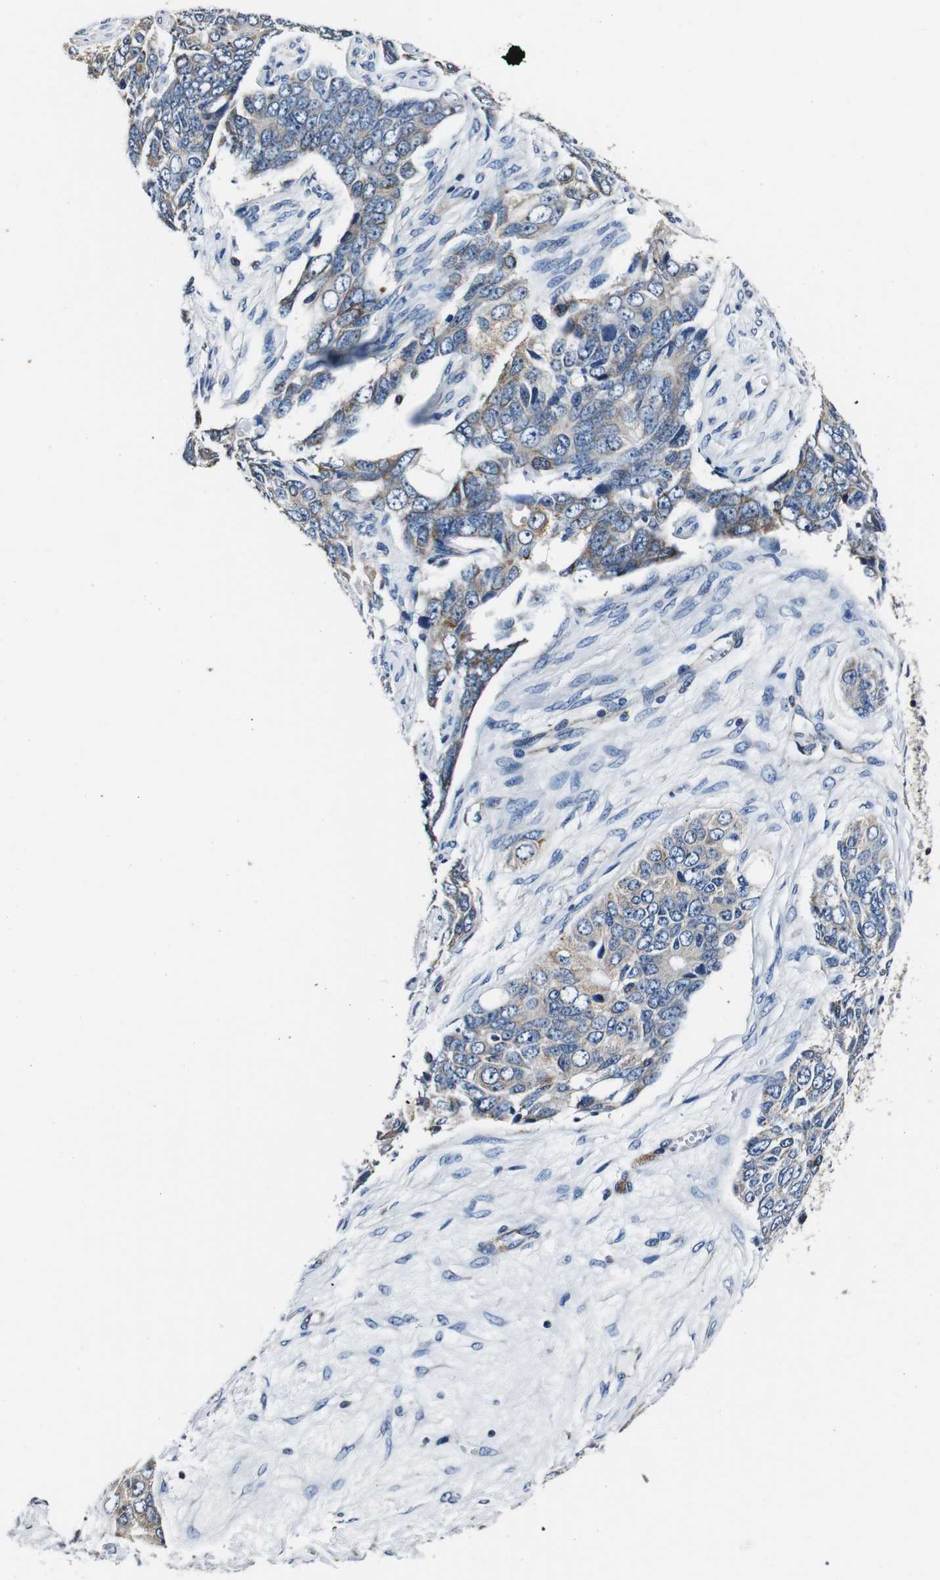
{"staining": {"intensity": "moderate", "quantity": "<25%", "location": "cytoplasmic/membranous"}, "tissue": "ovarian cancer", "cell_type": "Tumor cells", "image_type": "cancer", "snomed": [{"axis": "morphology", "description": "Carcinoma, endometroid"}, {"axis": "topography", "description": "Ovary"}], "caption": "This micrograph shows ovarian endometroid carcinoma stained with IHC to label a protein in brown. The cytoplasmic/membranous of tumor cells show moderate positivity for the protein. Nuclei are counter-stained blue.", "gene": "HK1", "patient": {"sex": "female", "age": 51}}